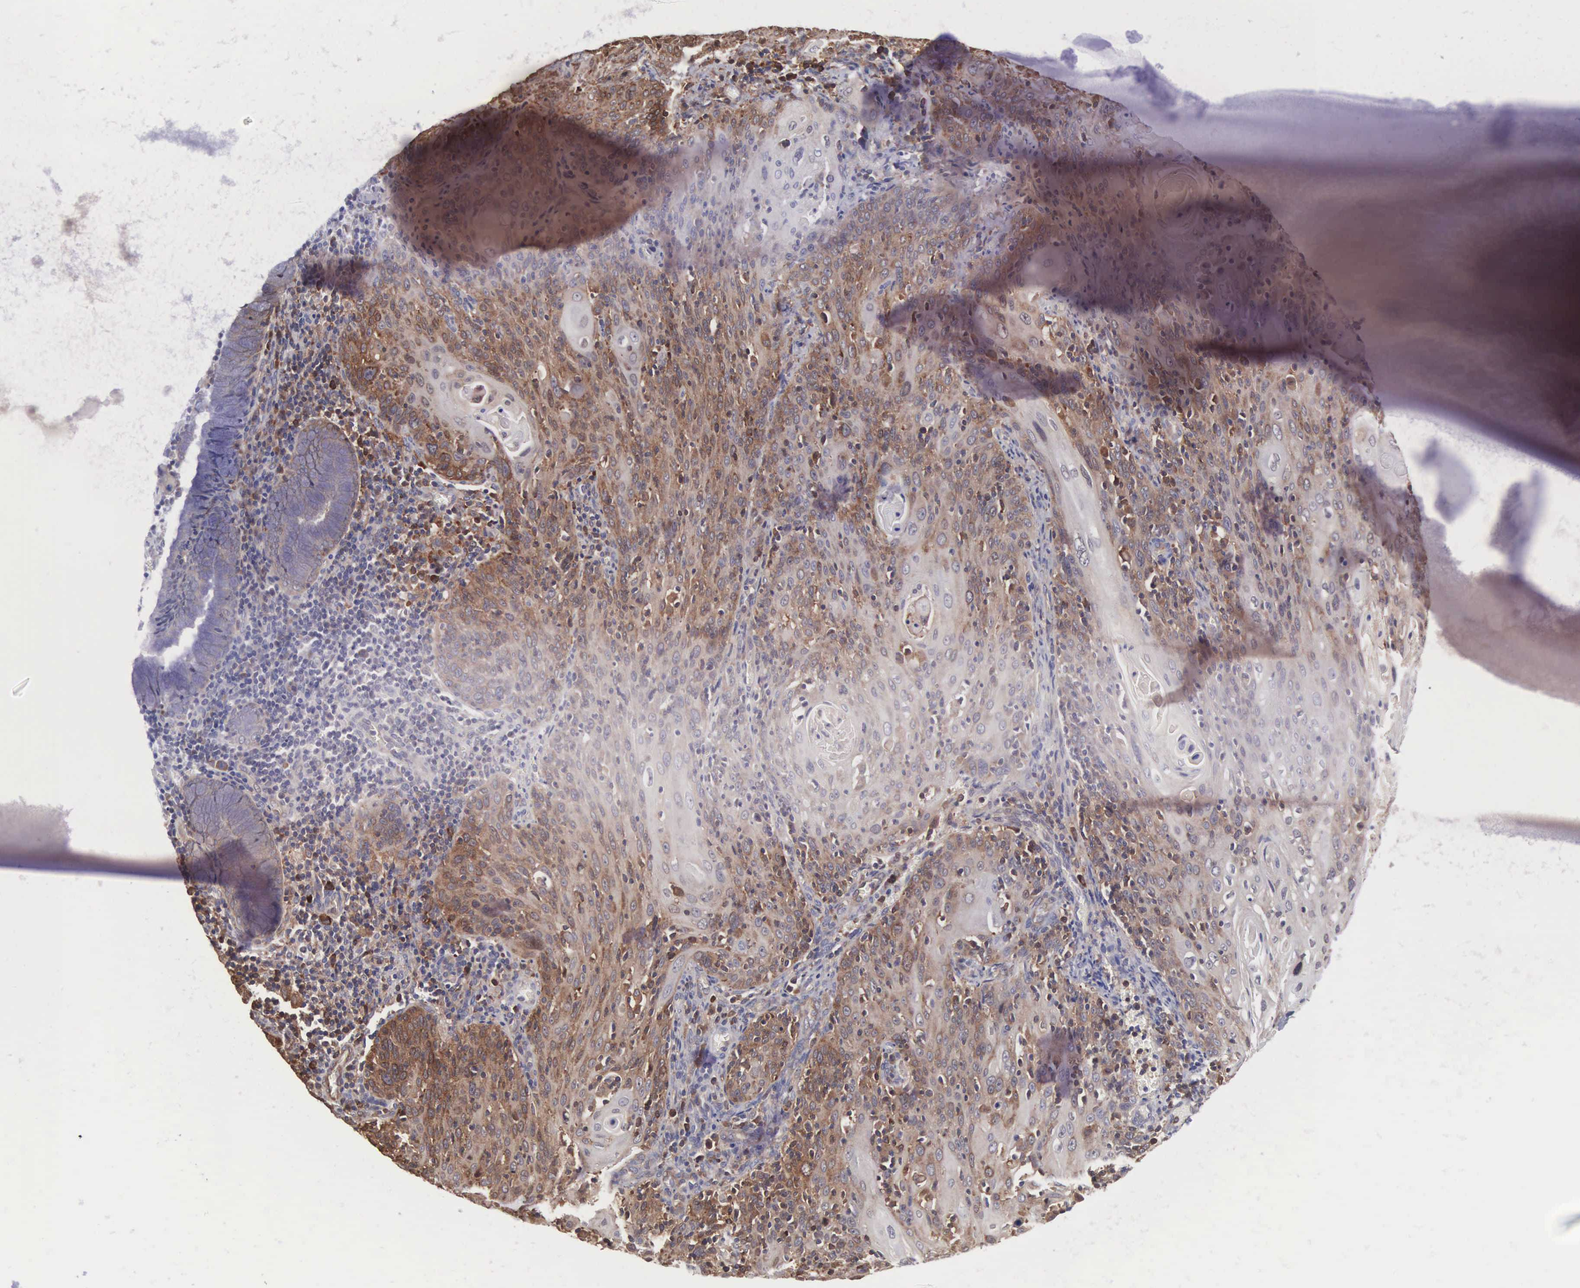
{"staining": {"intensity": "moderate", "quantity": "25%-75%", "location": "cytoplasmic/membranous"}, "tissue": "cervical cancer", "cell_type": "Tumor cells", "image_type": "cancer", "snomed": [{"axis": "morphology", "description": "Squamous cell carcinoma, NOS"}, {"axis": "topography", "description": "Cervix"}], "caption": "A high-resolution micrograph shows immunohistochemistry staining of cervical cancer (squamous cell carcinoma), which shows moderate cytoplasmic/membranous positivity in about 25%-75% of tumor cells.", "gene": "MTHFD1", "patient": {"sex": "female", "age": 54}}